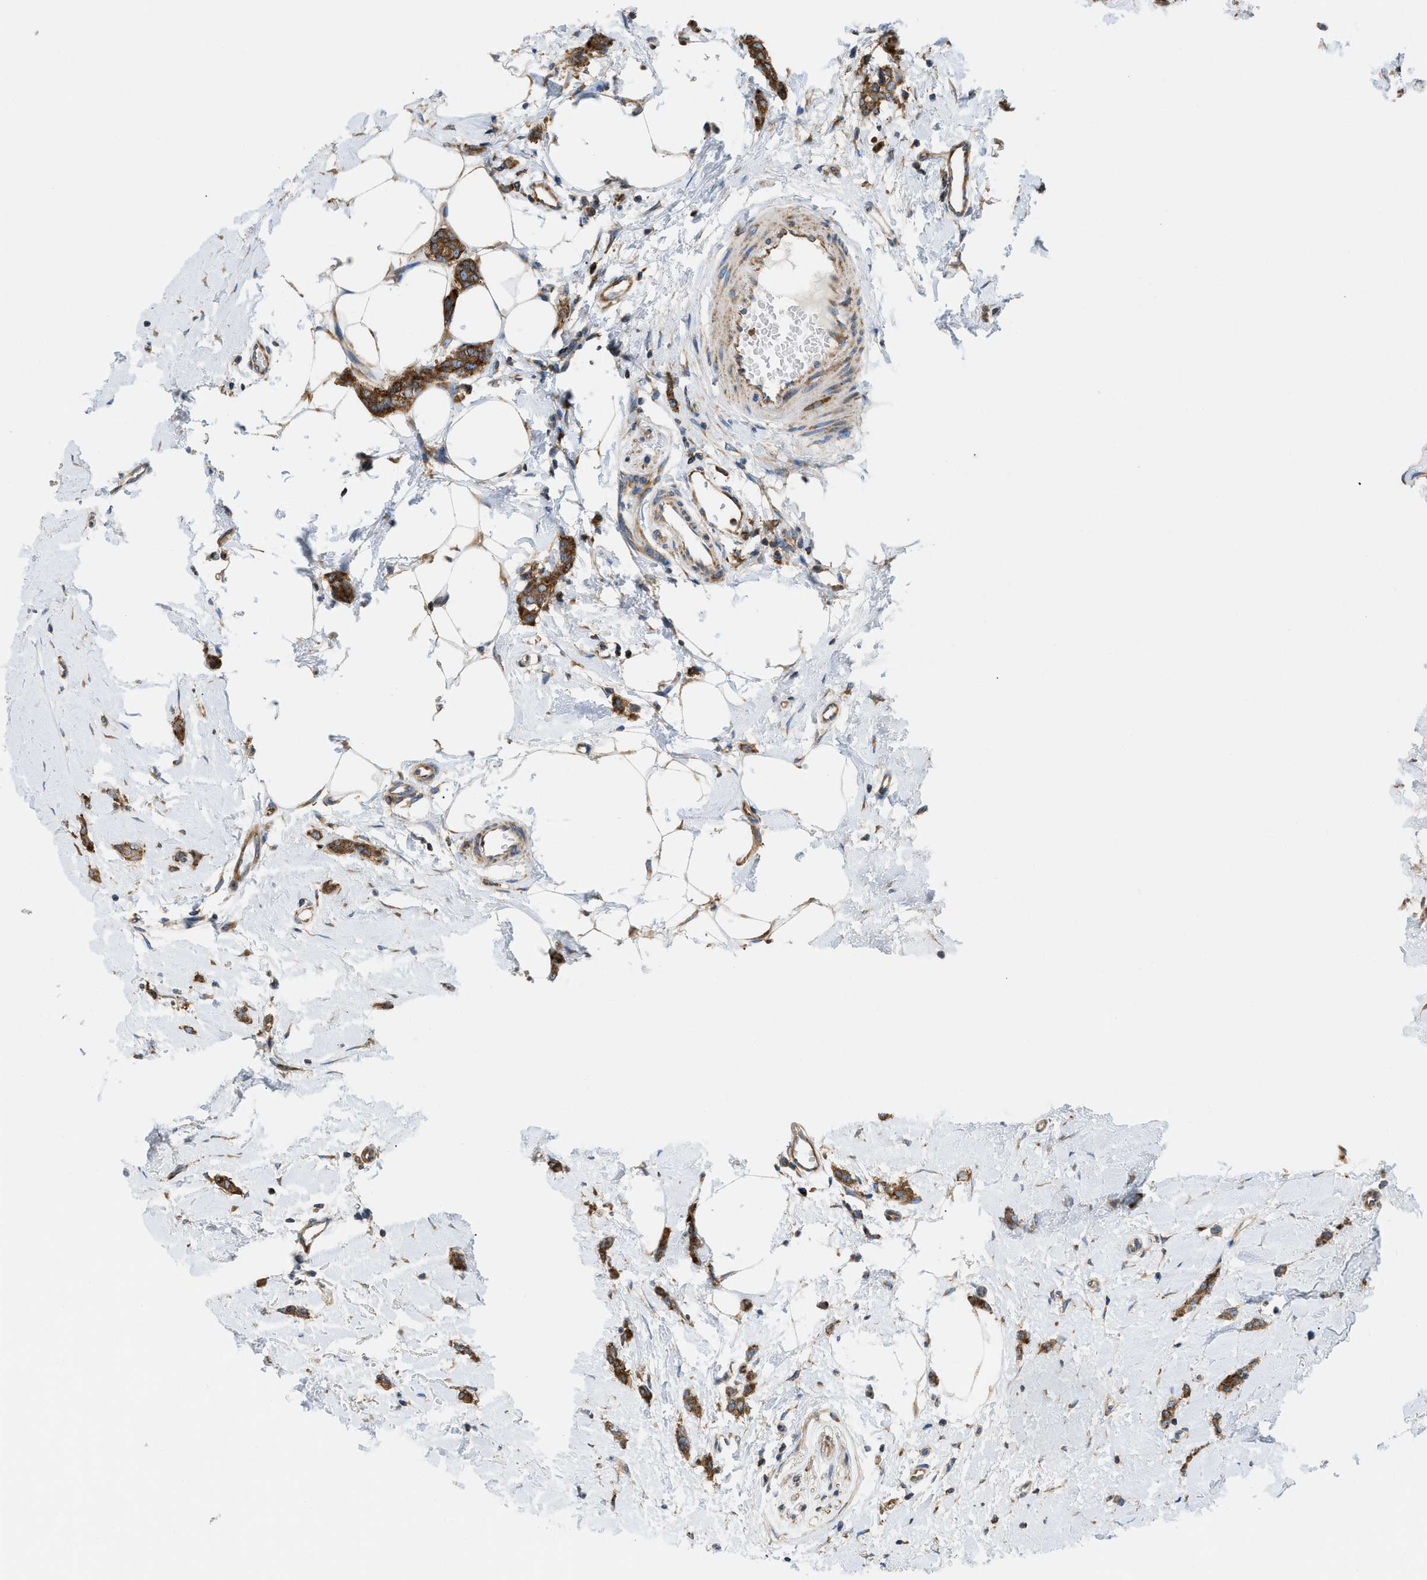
{"staining": {"intensity": "strong", "quantity": ">75%", "location": "cytoplasmic/membranous"}, "tissue": "breast cancer", "cell_type": "Tumor cells", "image_type": "cancer", "snomed": [{"axis": "morphology", "description": "Lobular carcinoma"}, {"axis": "topography", "description": "Skin"}, {"axis": "topography", "description": "Breast"}], "caption": "This photomicrograph displays breast lobular carcinoma stained with immunohistochemistry (IHC) to label a protein in brown. The cytoplasmic/membranous of tumor cells show strong positivity for the protein. Nuclei are counter-stained blue.", "gene": "GPAT4", "patient": {"sex": "female", "age": 46}}